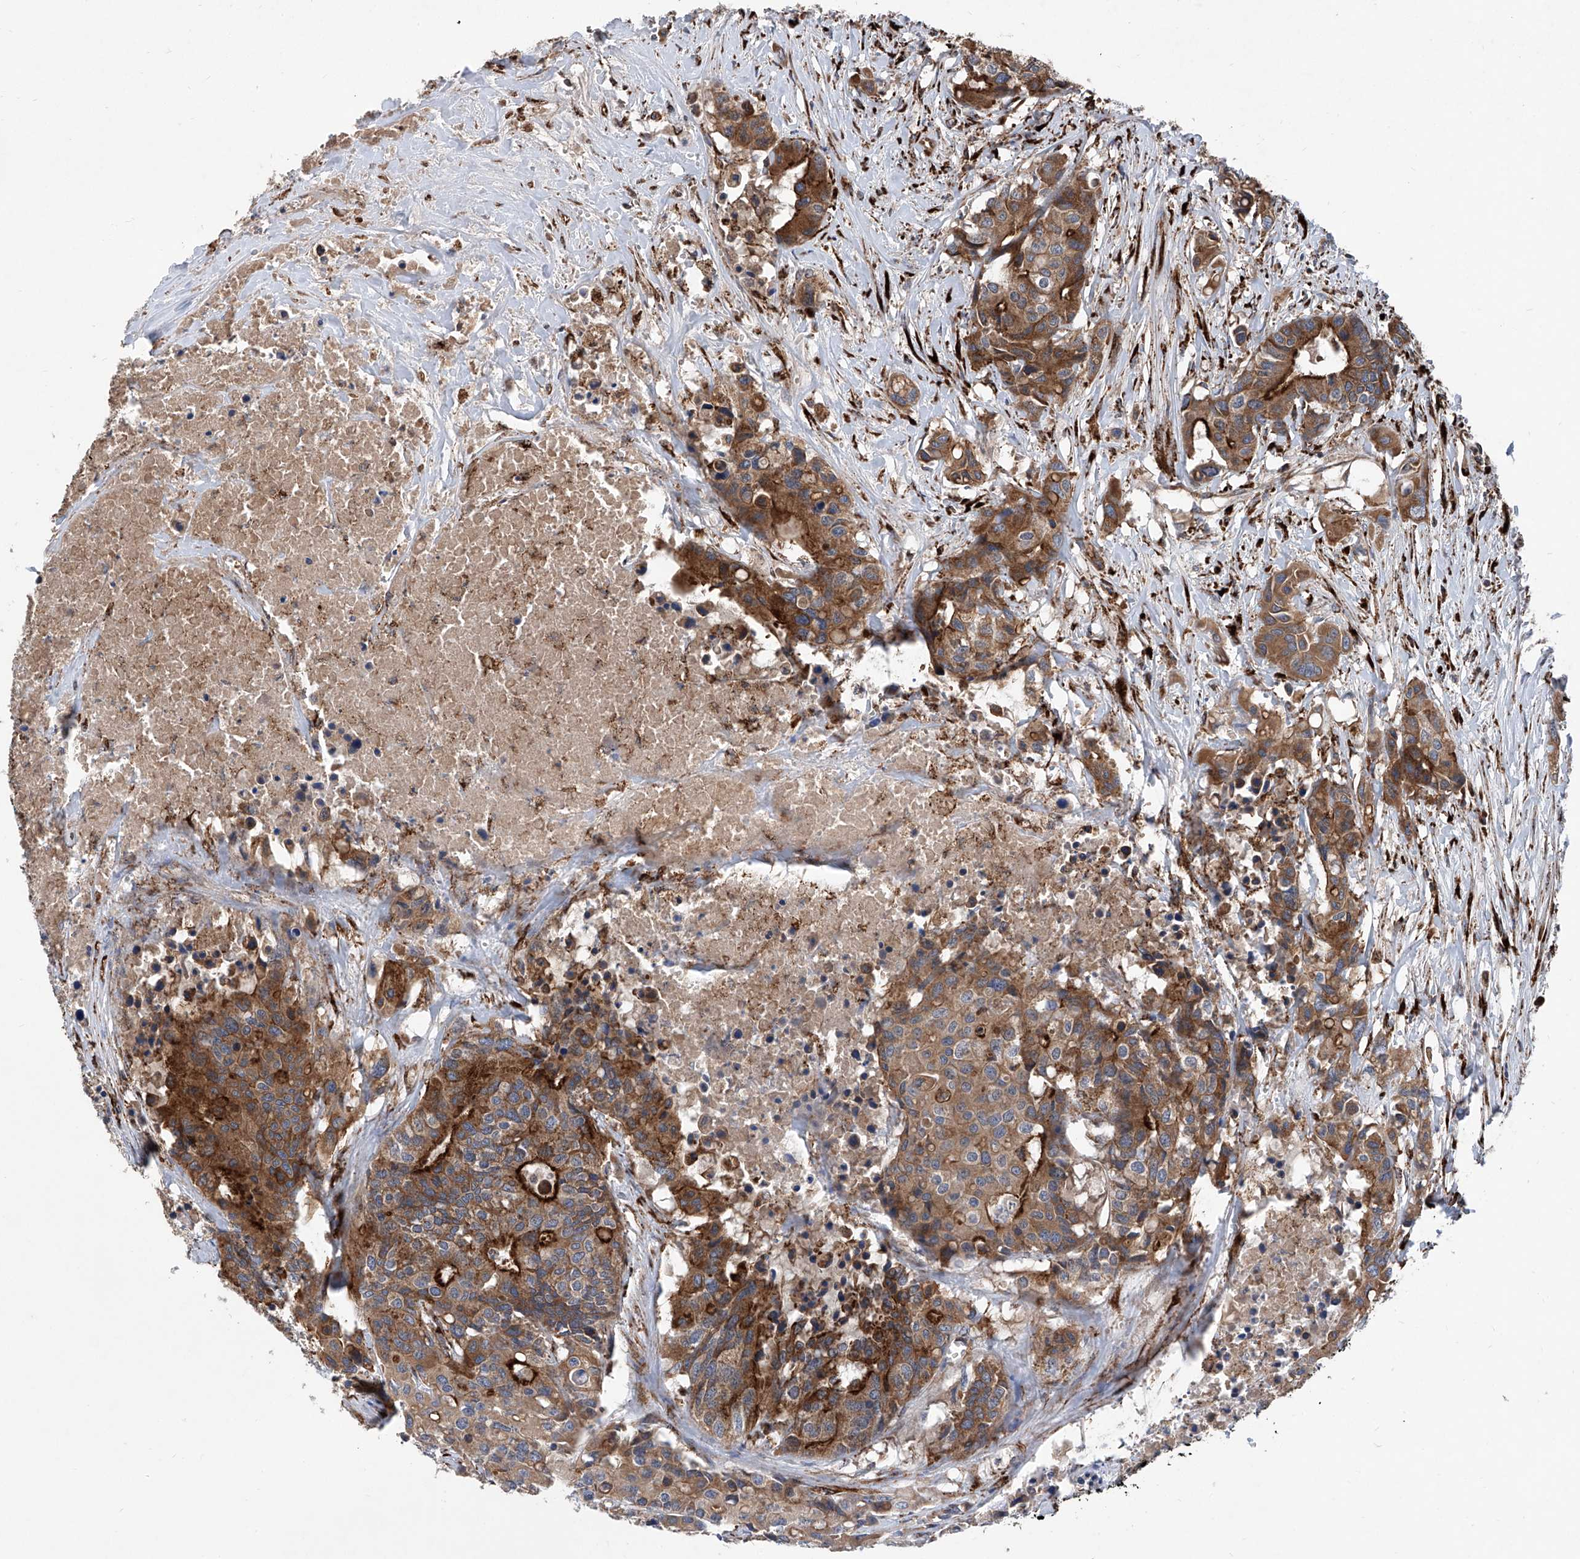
{"staining": {"intensity": "strong", "quantity": ">75%", "location": "cytoplasmic/membranous"}, "tissue": "colorectal cancer", "cell_type": "Tumor cells", "image_type": "cancer", "snomed": [{"axis": "morphology", "description": "Adenocarcinoma, NOS"}, {"axis": "topography", "description": "Colon"}], "caption": "Adenocarcinoma (colorectal) stained with a brown dye demonstrates strong cytoplasmic/membranous positive staining in approximately >75% of tumor cells.", "gene": "ASCC3", "patient": {"sex": "male", "age": 77}}